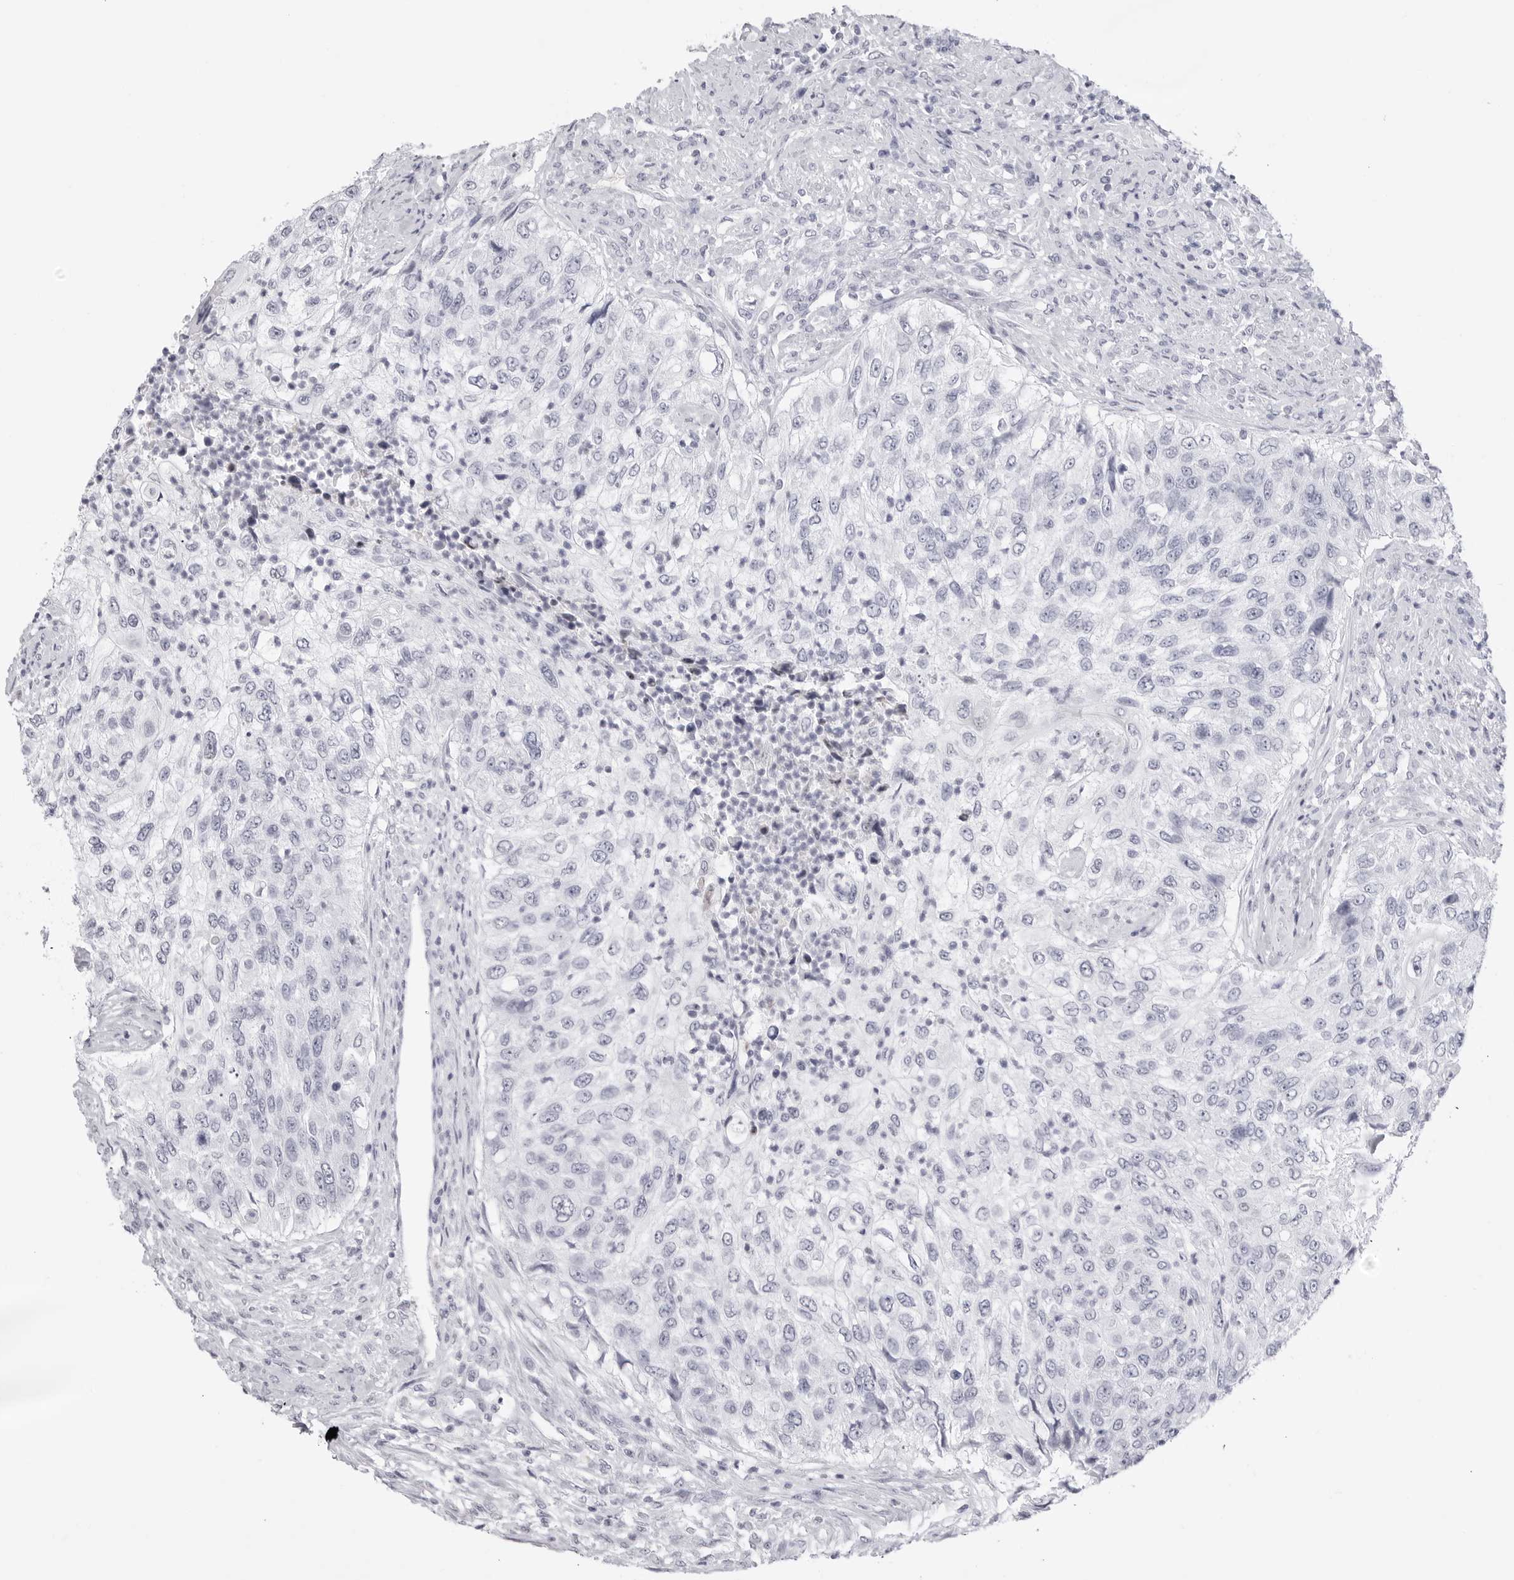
{"staining": {"intensity": "negative", "quantity": "none", "location": "none"}, "tissue": "urothelial cancer", "cell_type": "Tumor cells", "image_type": "cancer", "snomed": [{"axis": "morphology", "description": "Urothelial carcinoma, High grade"}, {"axis": "topography", "description": "Urinary bladder"}], "caption": "IHC of urothelial carcinoma (high-grade) exhibits no staining in tumor cells. The staining is performed using DAB (3,3'-diaminobenzidine) brown chromogen with nuclei counter-stained in using hematoxylin.", "gene": "TSSK1B", "patient": {"sex": "female", "age": 60}}